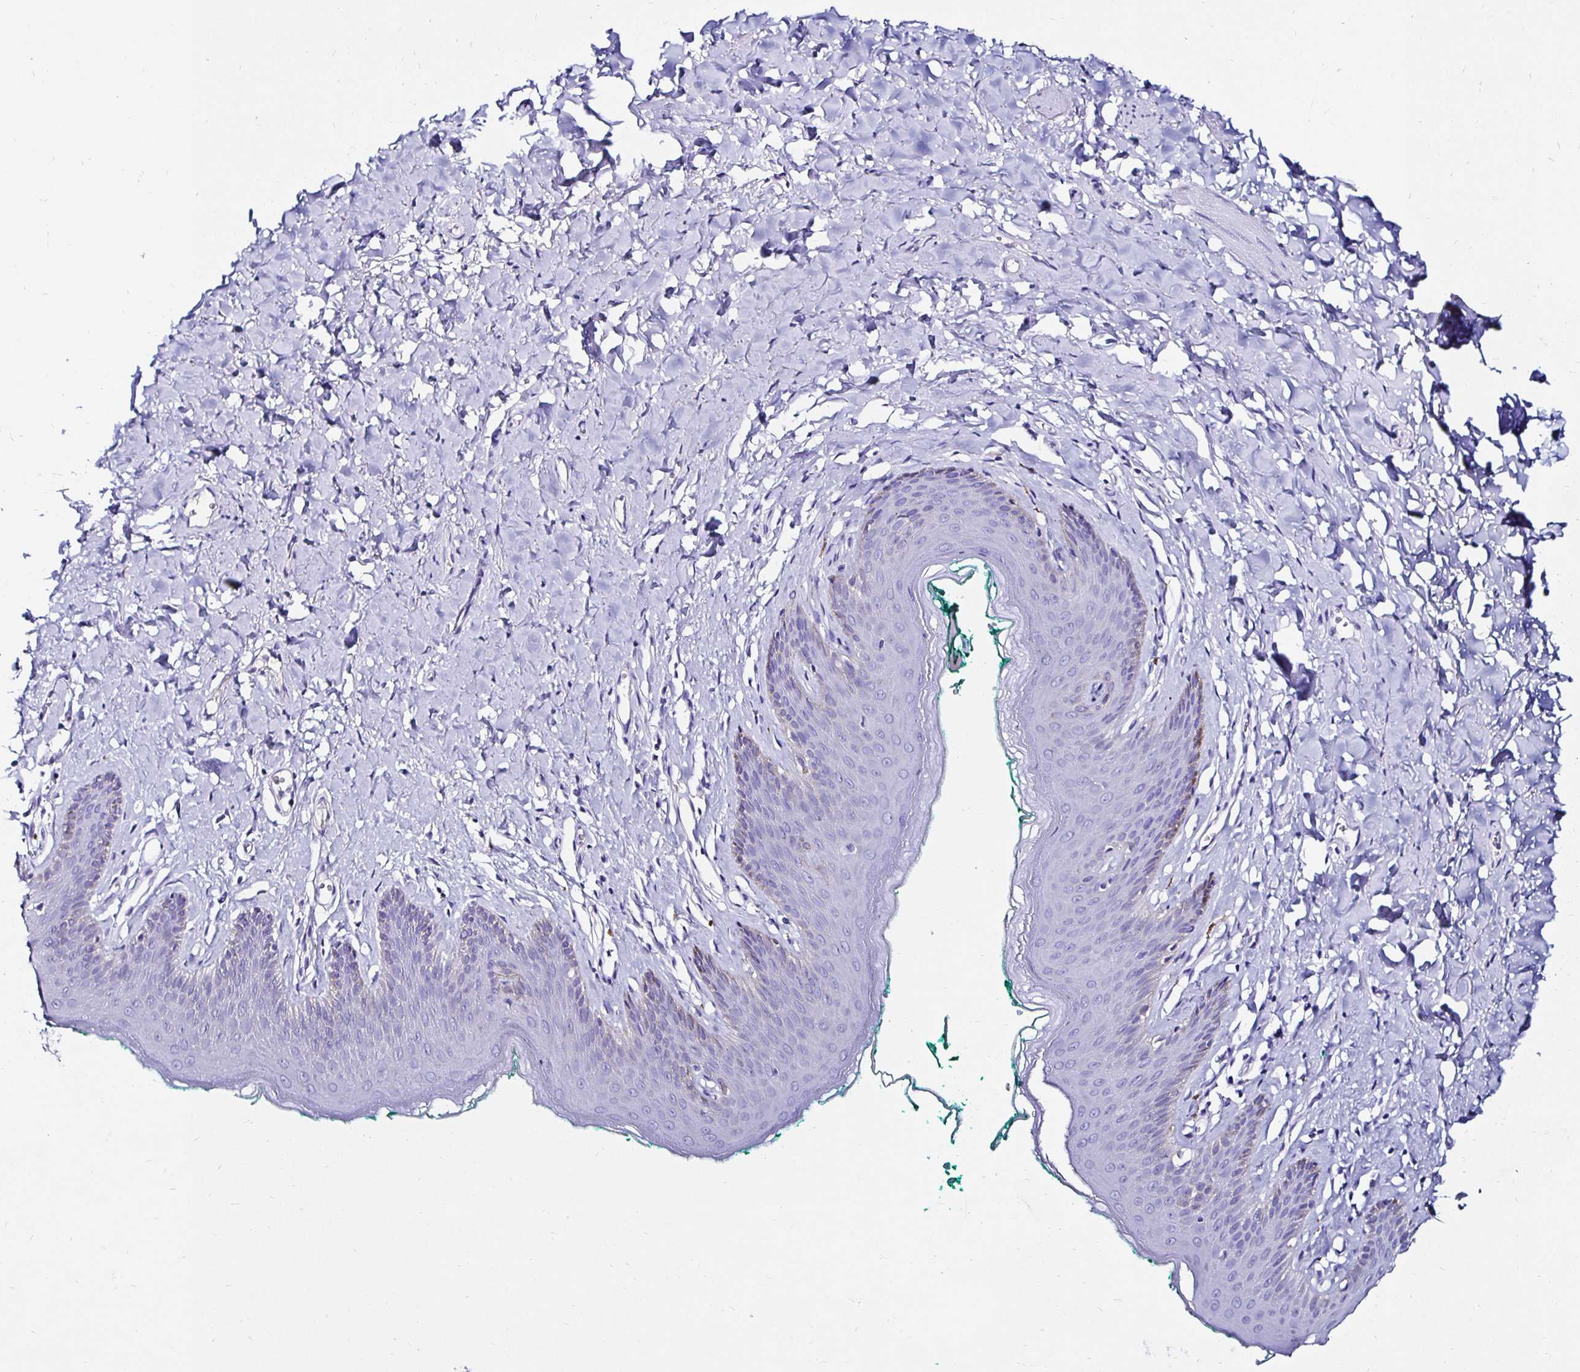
{"staining": {"intensity": "negative", "quantity": "none", "location": "none"}, "tissue": "skin", "cell_type": "Epidermal cells", "image_type": "normal", "snomed": [{"axis": "morphology", "description": "Normal tissue, NOS"}, {"axis": "topography", "description": "Vulva"}, {"axis": "topography", "description": "Peripheral nerve tissue"}], "caption": "Immunohistochemical staining of benign skin demonstrates no significant positivity in epidermal cells.", "gene": "KCNT1", "patient": {"sex": "female", "age": 66}}